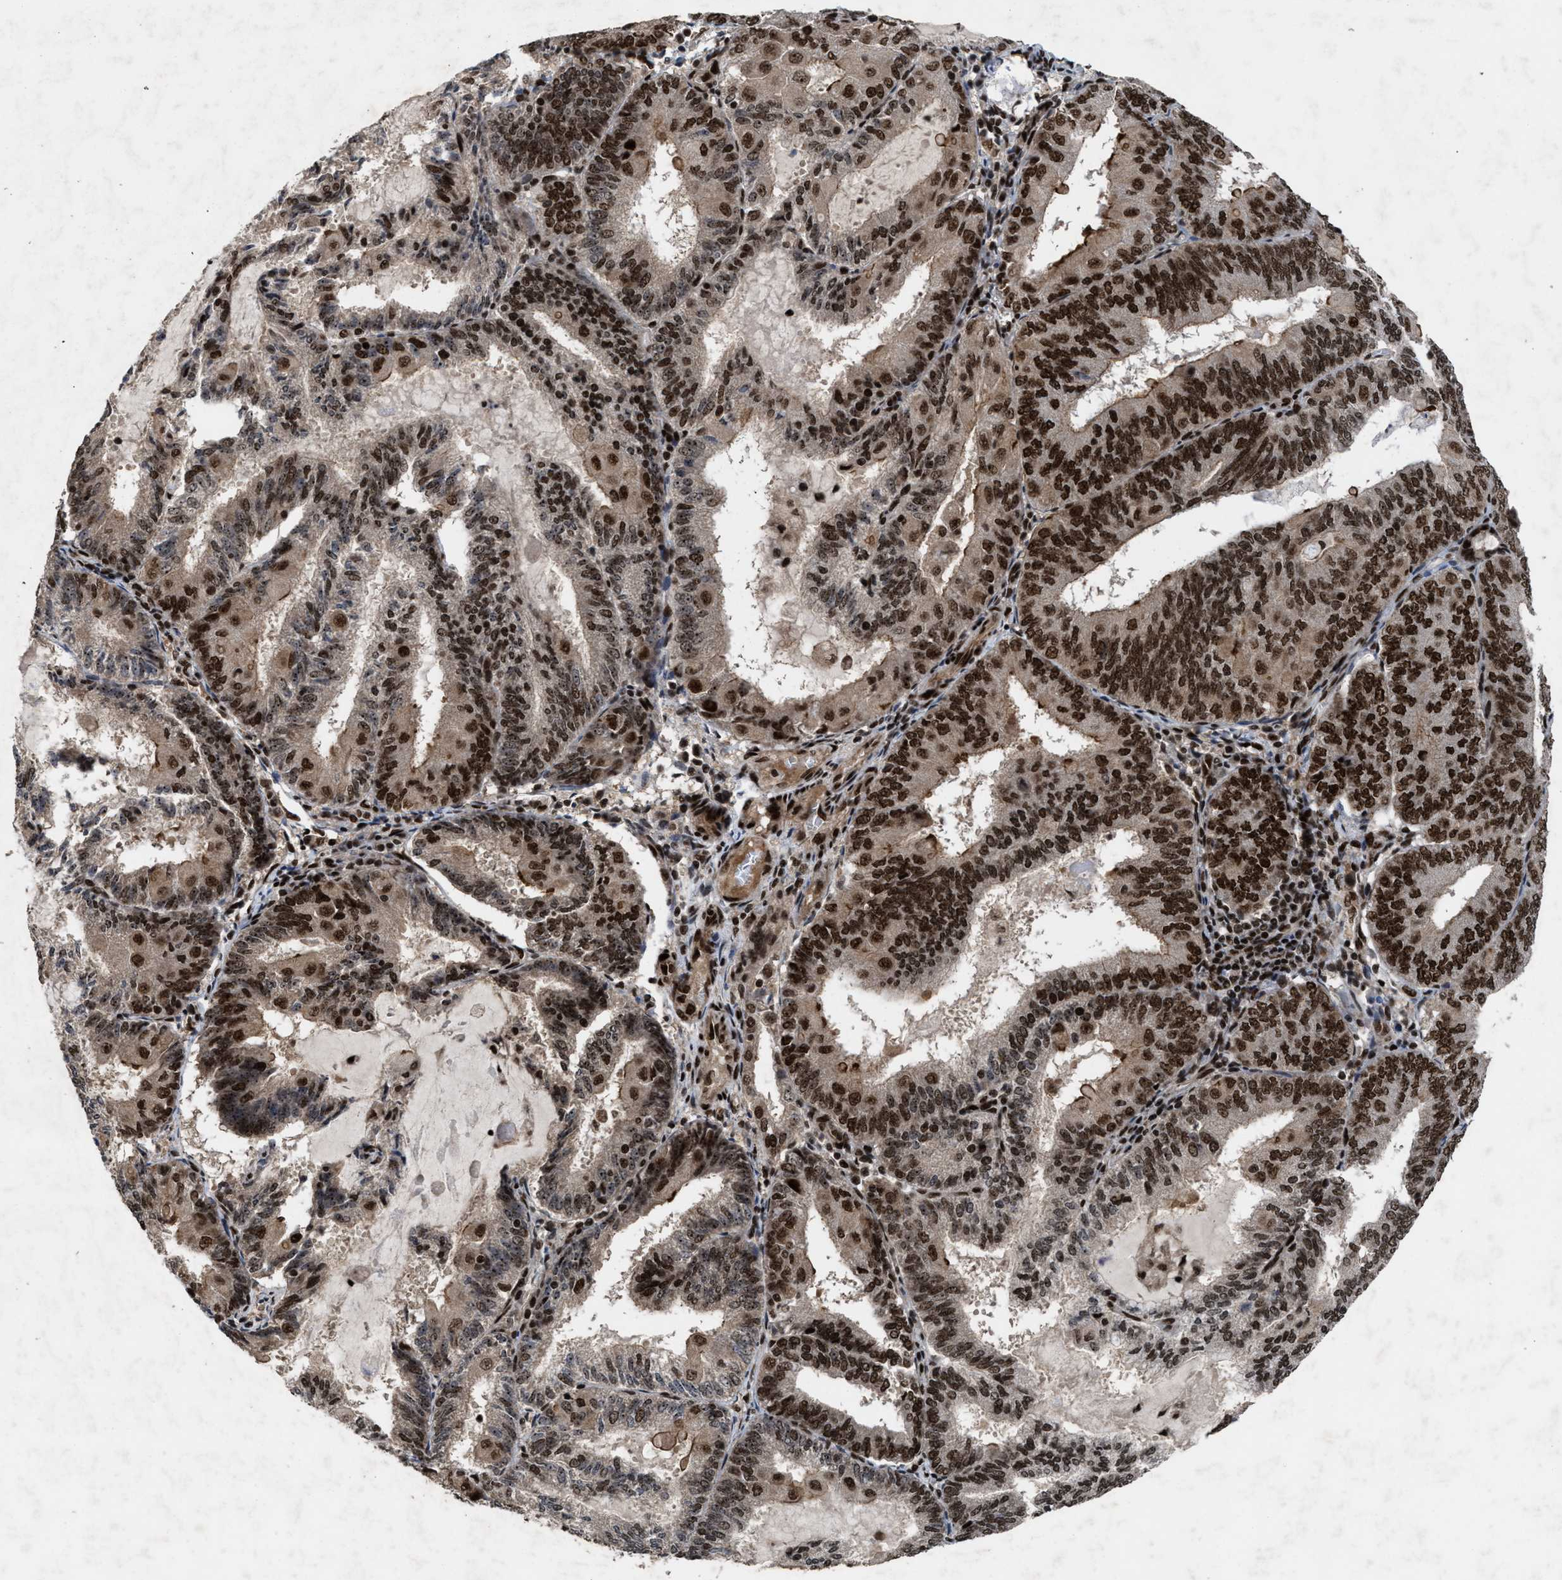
{"staining": {"intensity": "strong", "quantity": ">75%", "location": "nuclear"}, "tissue": "endometrial cancer", "cell_type": "Tumor cells", "image_type": "cancer", "snomed": [{"axis": "morphology", "description": "Adenocarcinoma, NOS"}, {"axis": "topography", "description": "Endometrium"}], "caption": "This image demonstrates immunohistochemistry staining of adenocarcinoma (endometrial), with high strong nuclear staining in approximately >75% of tumor cells.", "gene": "WIZ", "patient": {"sex": "female", "age": 81}}